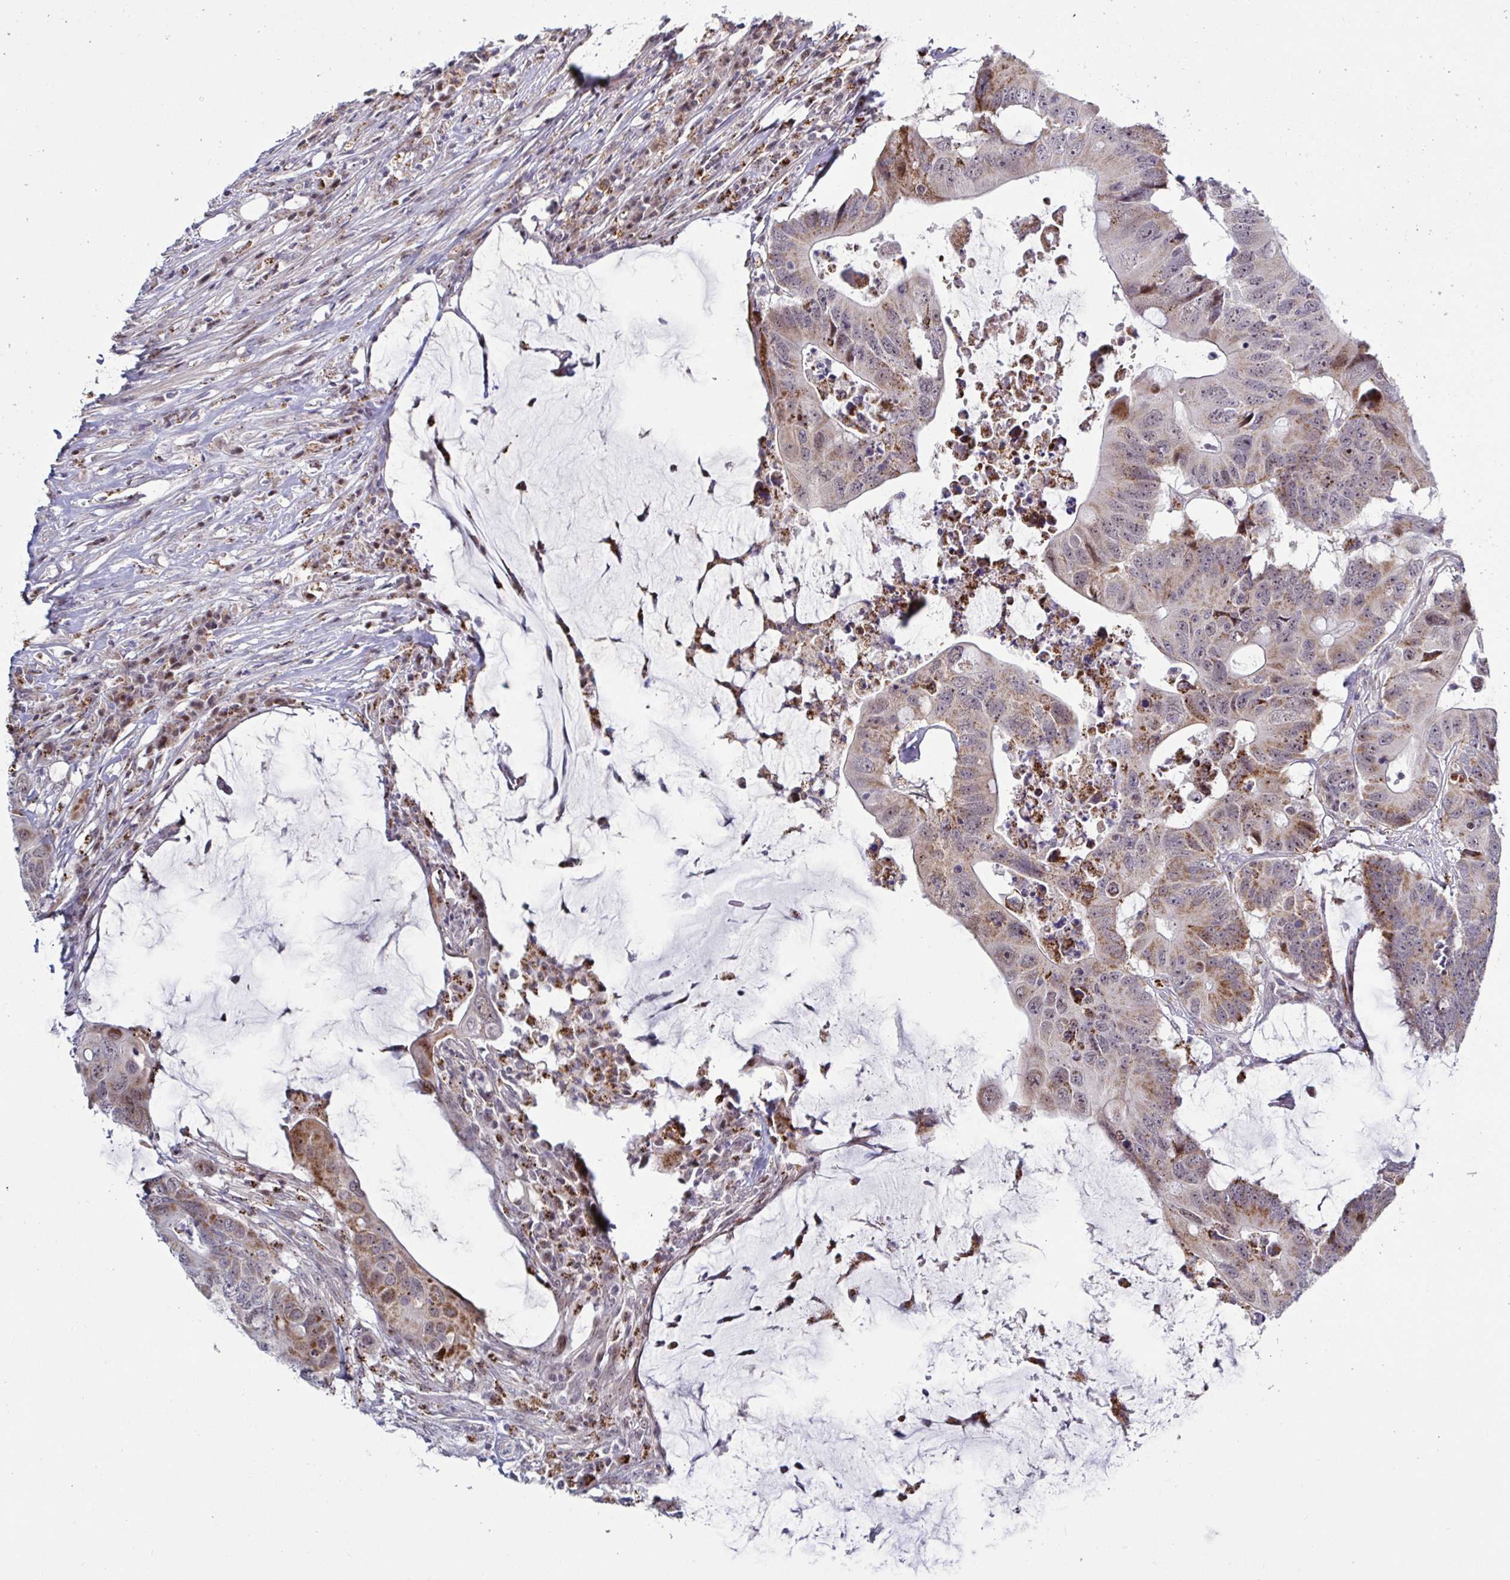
{"staining": {"intensity": "moderate", "quantity": "25%-75%", "location": "cytoplasmic/membranous"}, "tissue": "colorectal cancer", "cell_type": "Tumor cells", "image_type": "cancer", "snomed": [{"axis": "morphology", "description": "Adenocarcinoma, NOS"}, {"axis": "topography", "description": "Colon"}], "caption": "Immunohistochemistry staining of colorectal cancer (adenocarcinoma), which shows medium levels of moderate cytoplasmic/membranous expression in approximately 25%-75% of tumor cells indicating moderate cytoplasmic/membranous protein expression. The staining was performed using DAB (brown) for protein detection and nuclei were counterstained in hematoxylin (blue).", "gene": "DZIP1", "patient": {"sex": "male", "age": 71}}